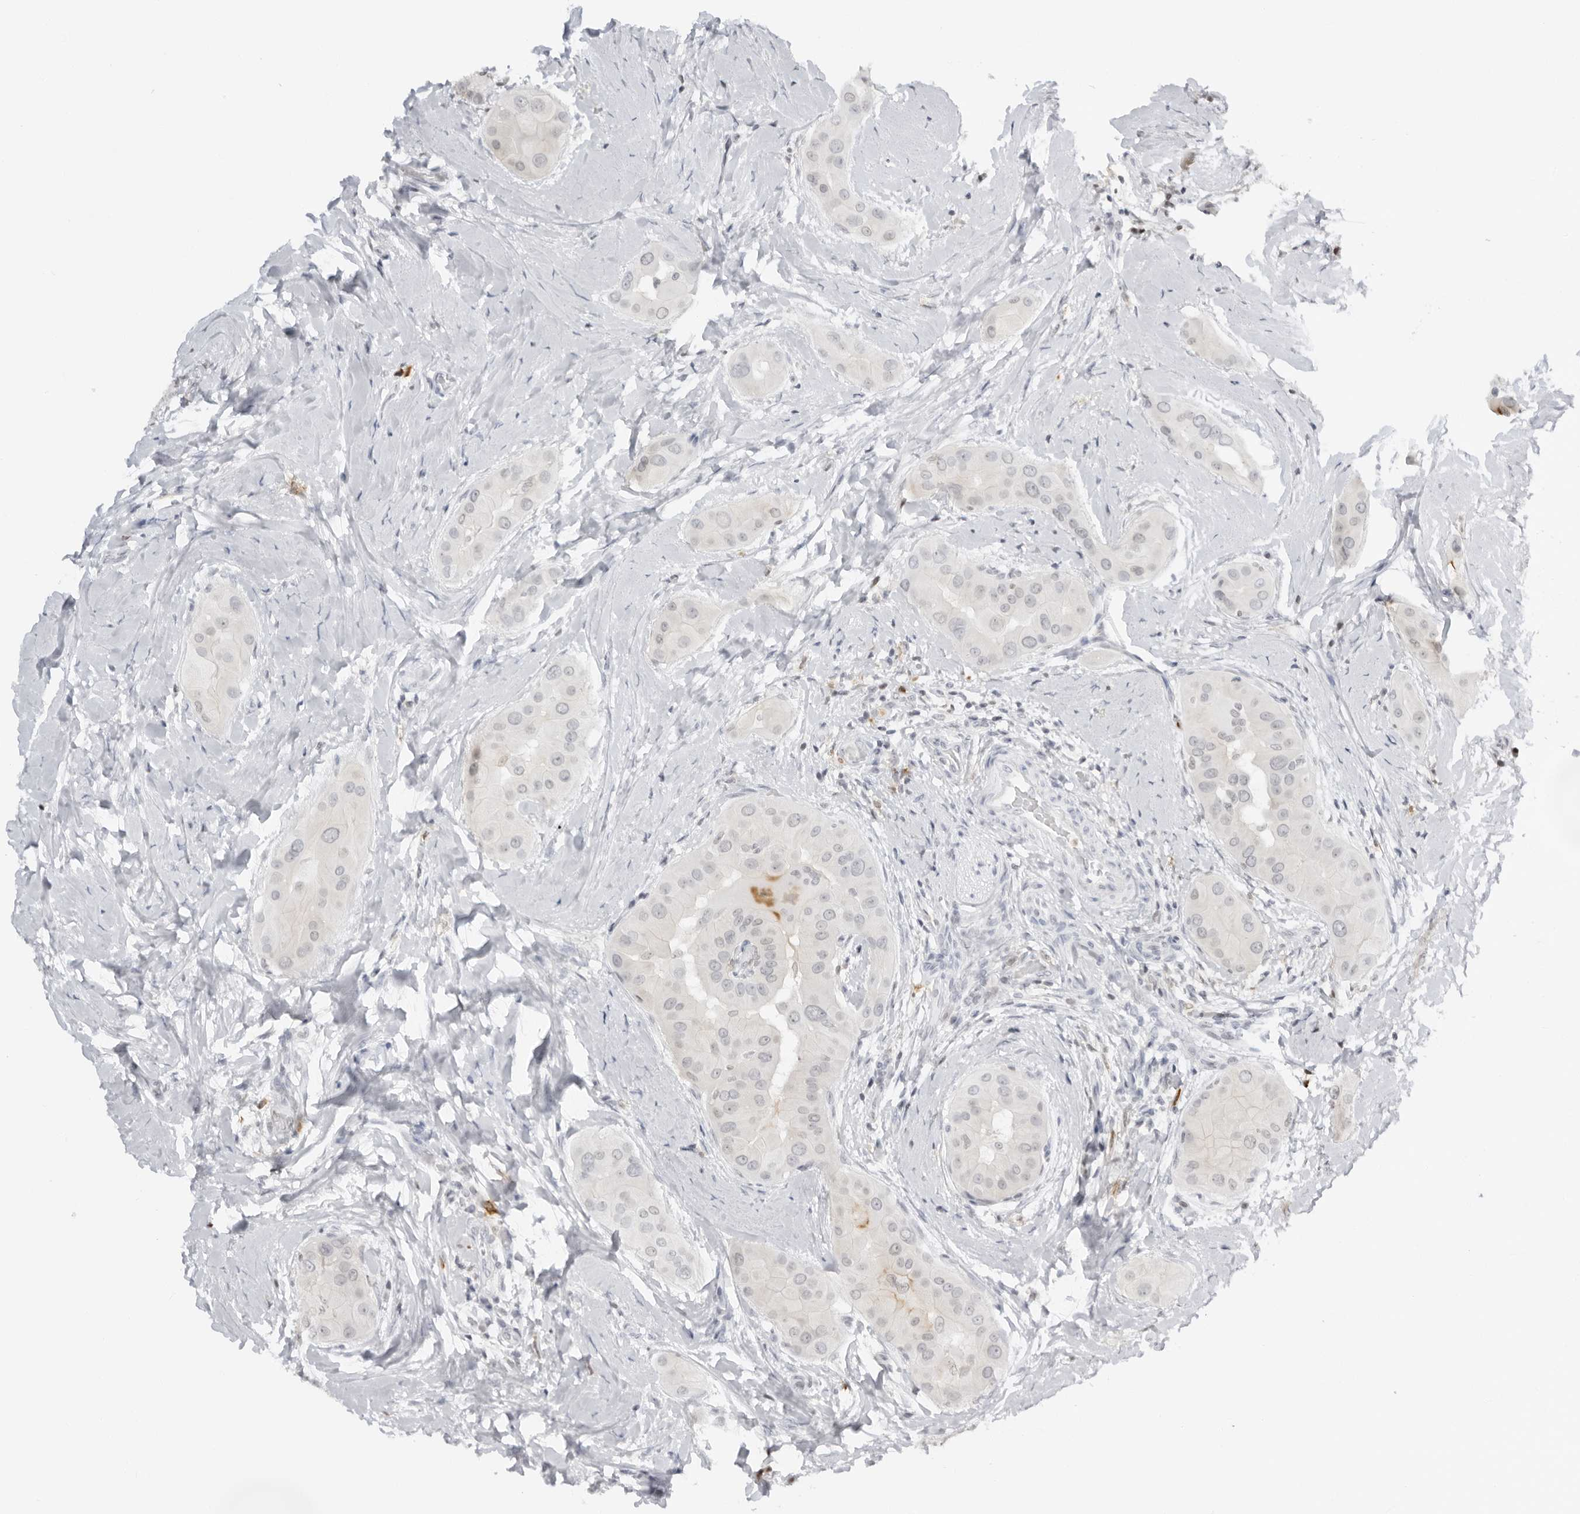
{"staining": {"intensity": "negative", "quantity": "none", "location": "none"}, "tissue": "thyroid cancer", "cell_type": "Tumor cells", "image_type": "cancer", "snomed": [{"axis": "morphology", "description": "Papillary adenocarcinoma, NOS"}, {"axis": "topography", "description": "Thyroid gland"}], "caption": "Immunohistochemical staining of human thyroid cancer (papillary adenocarcinoma) demonstrates no significant staining in tumor cells.", "gene": "RNF146", "patient": {"sex": "male", "age": 33}}